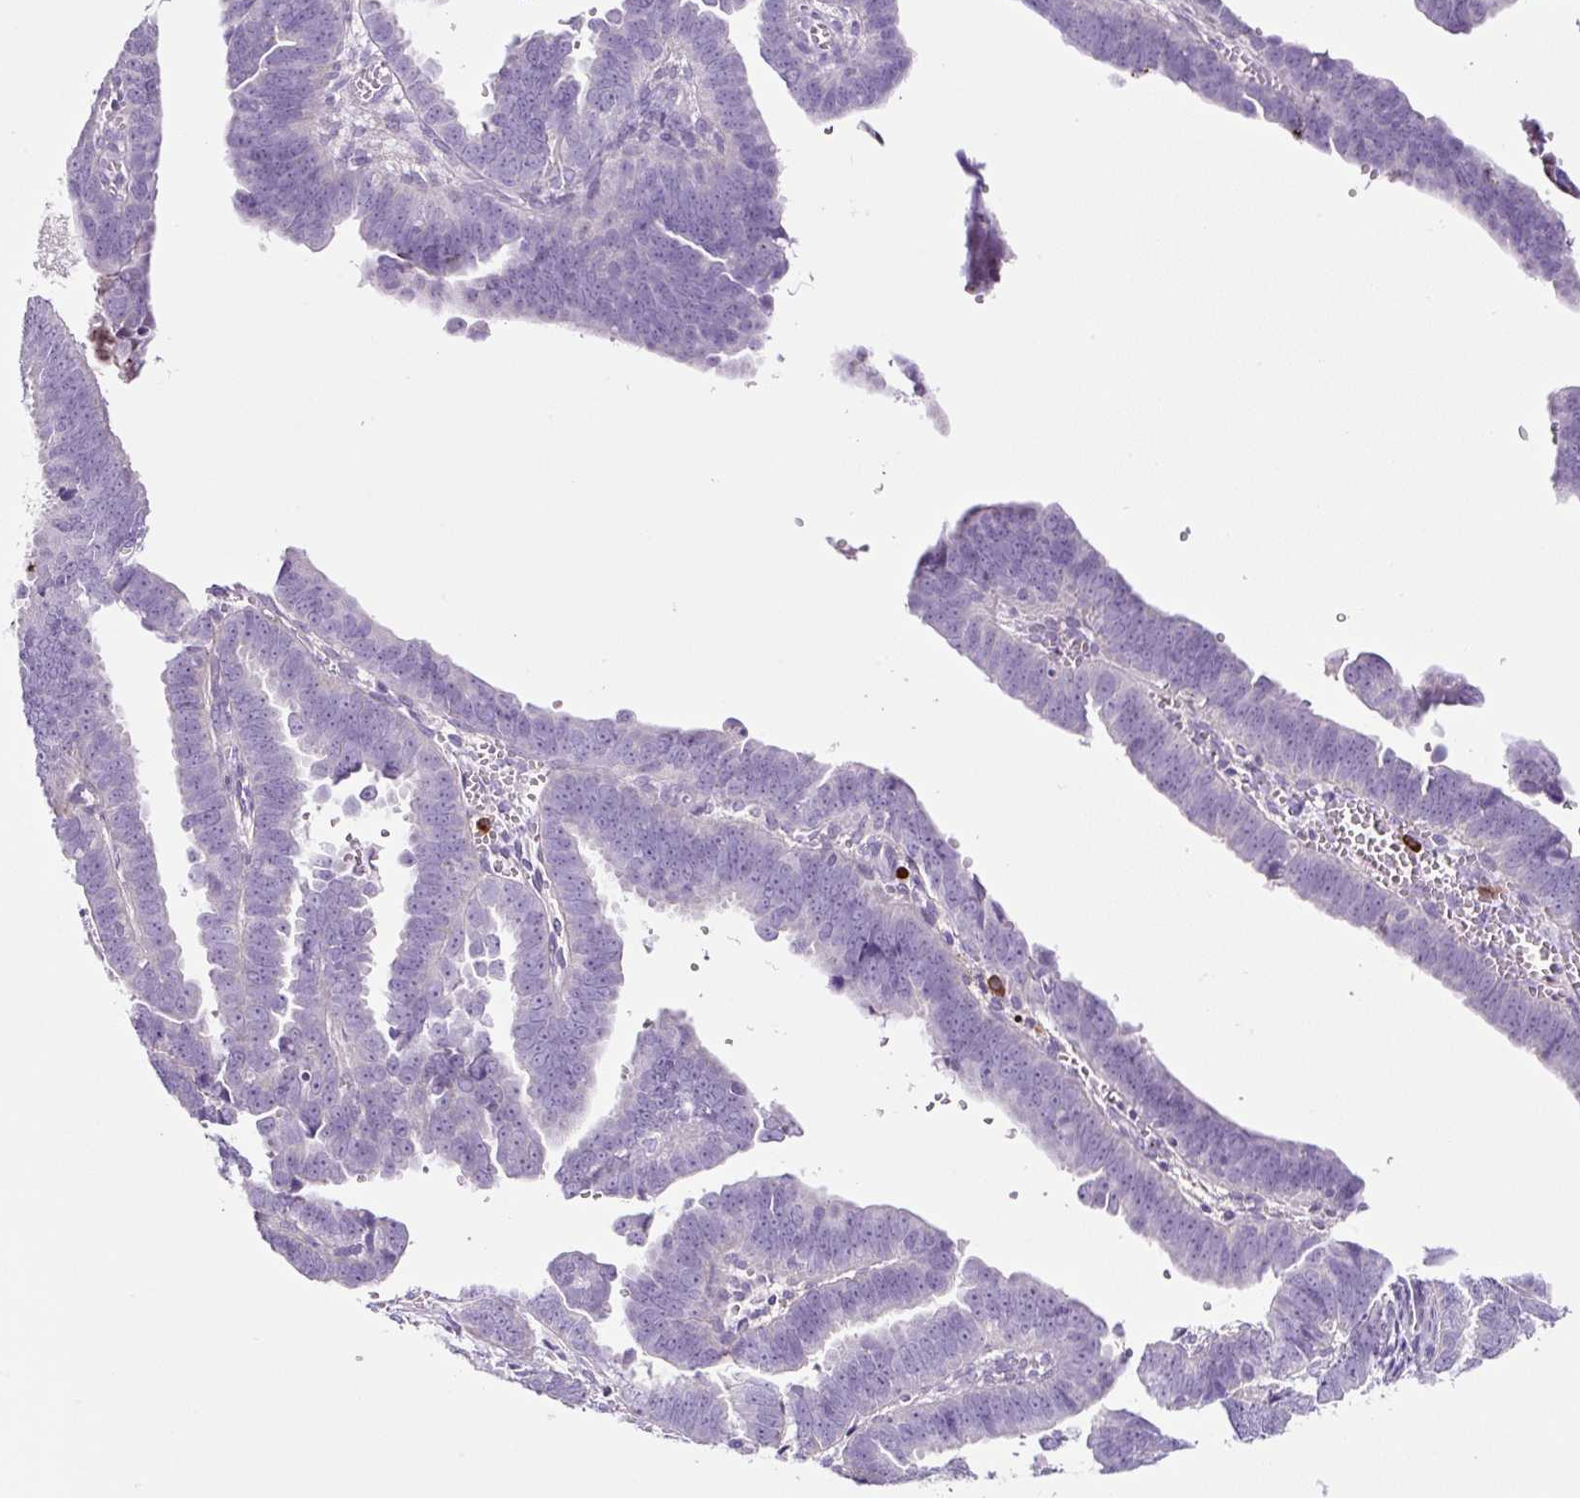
{"staining": {"intensity": "negative", "quantity": "none", "location": "none"}, "tissue": "endometrial cancer", "cell_type": "Tumor cells", "image_type": "cancer", "snomed": [{"axis": "morphology", "description": "Adenocarcinoma, NOS"}, {"axis": "topography", "description": "Endometrium"}], "caption": "DAB (3,3'-diaminobenzidine) immunohistochemical staining of endometrial adenocarcinoma reveals no significant staining in tumor cells.", "gene": "RNF212B", "patient": {"sex": "female", "age": 75}}